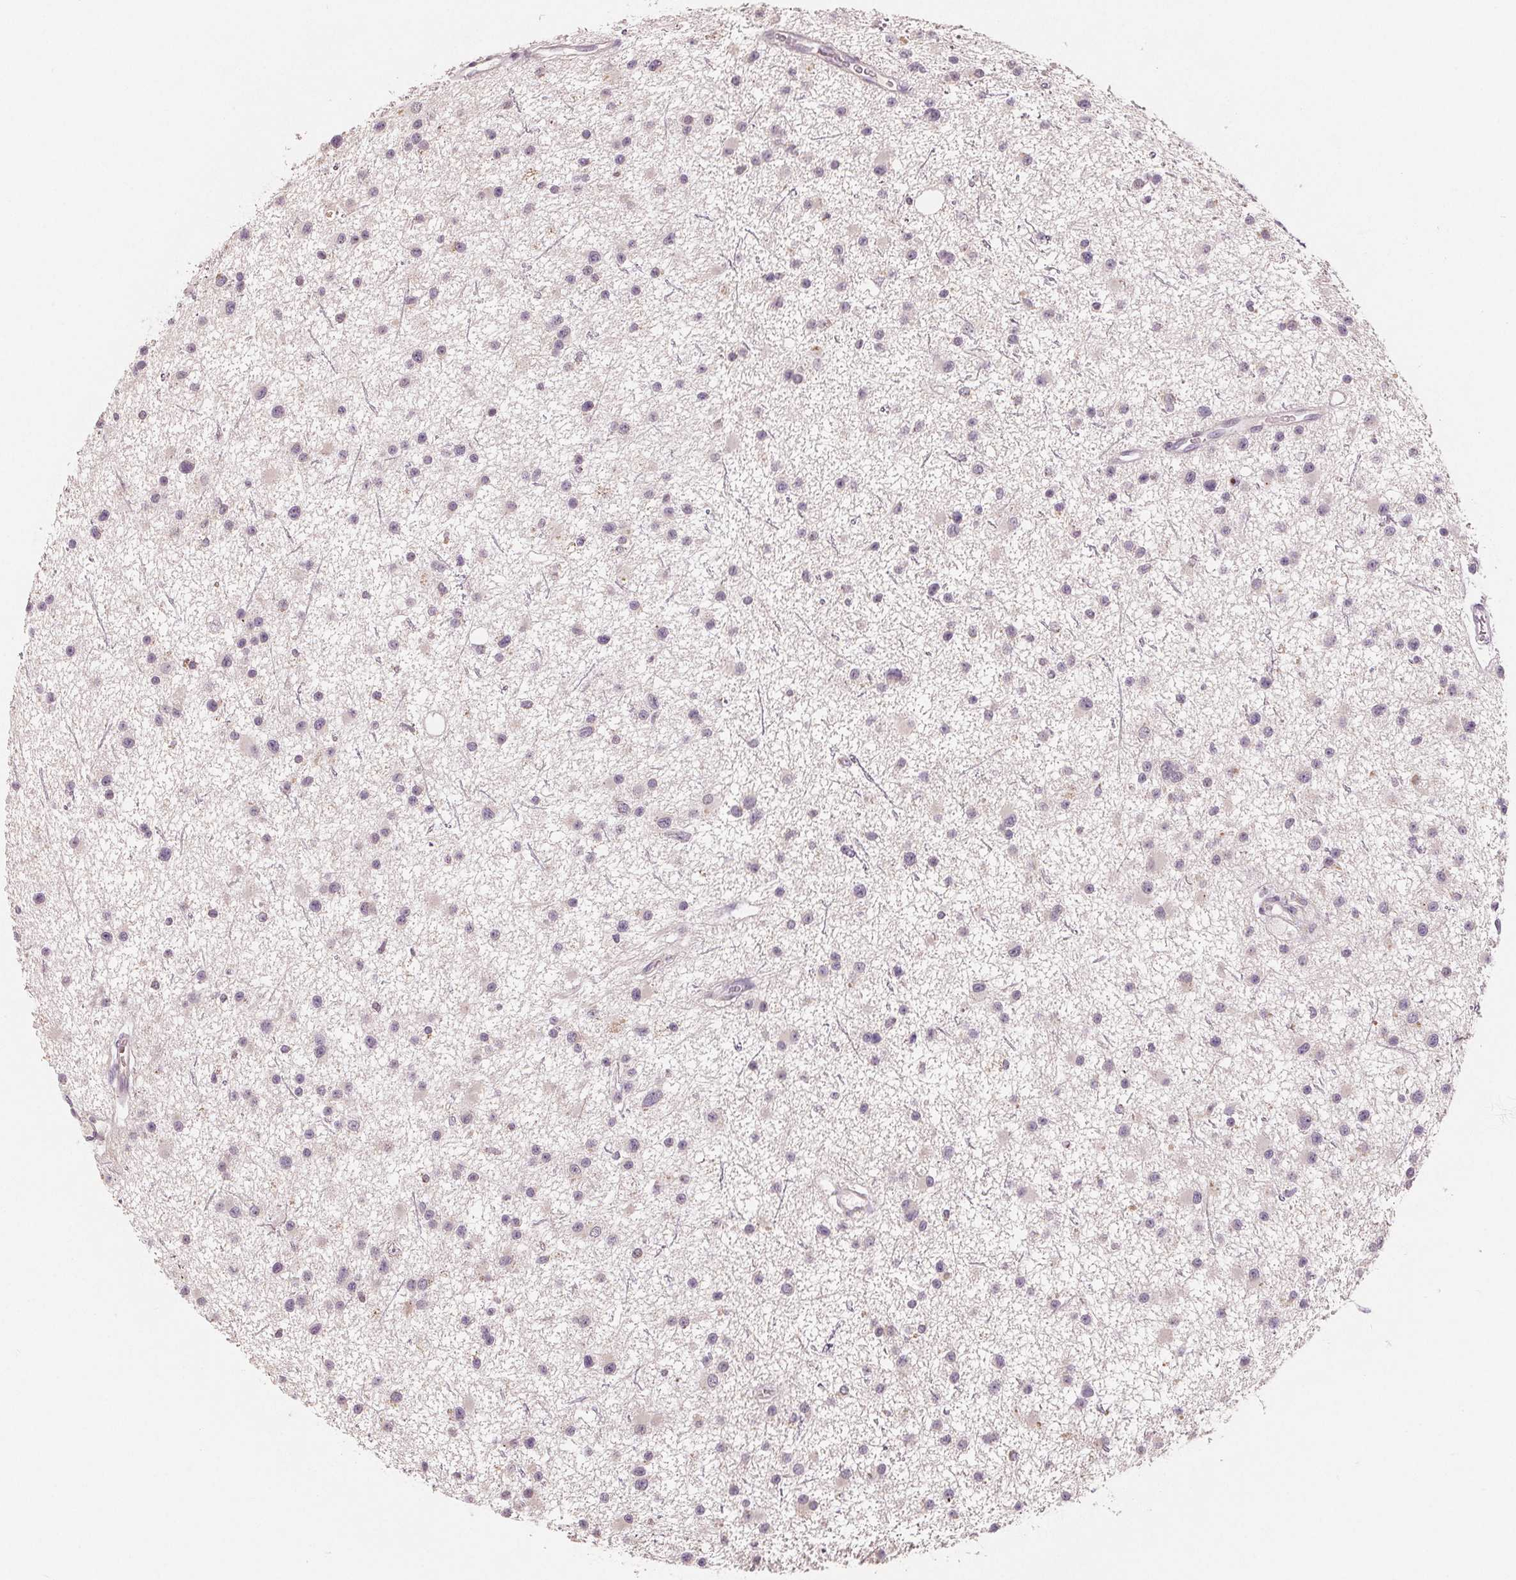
{"staining": {"intensity": "negative", "quantity": "none", "location": "none"}, "tissue": "glioma", "cell_type": "Tumor cells", "image_type": "cancer", "snomed": [{"axis": "morphology", "description": "Glioma, malignant, Low grade"}, {"axis": "topography", "description": "Brain"}], "caption": "An image of low-grade glioma (malignant) stained for a protein demonstrates no brown staining in tumor cells.", "gene": "AQP8", "patient": {"sex": "male", "age": 43}}